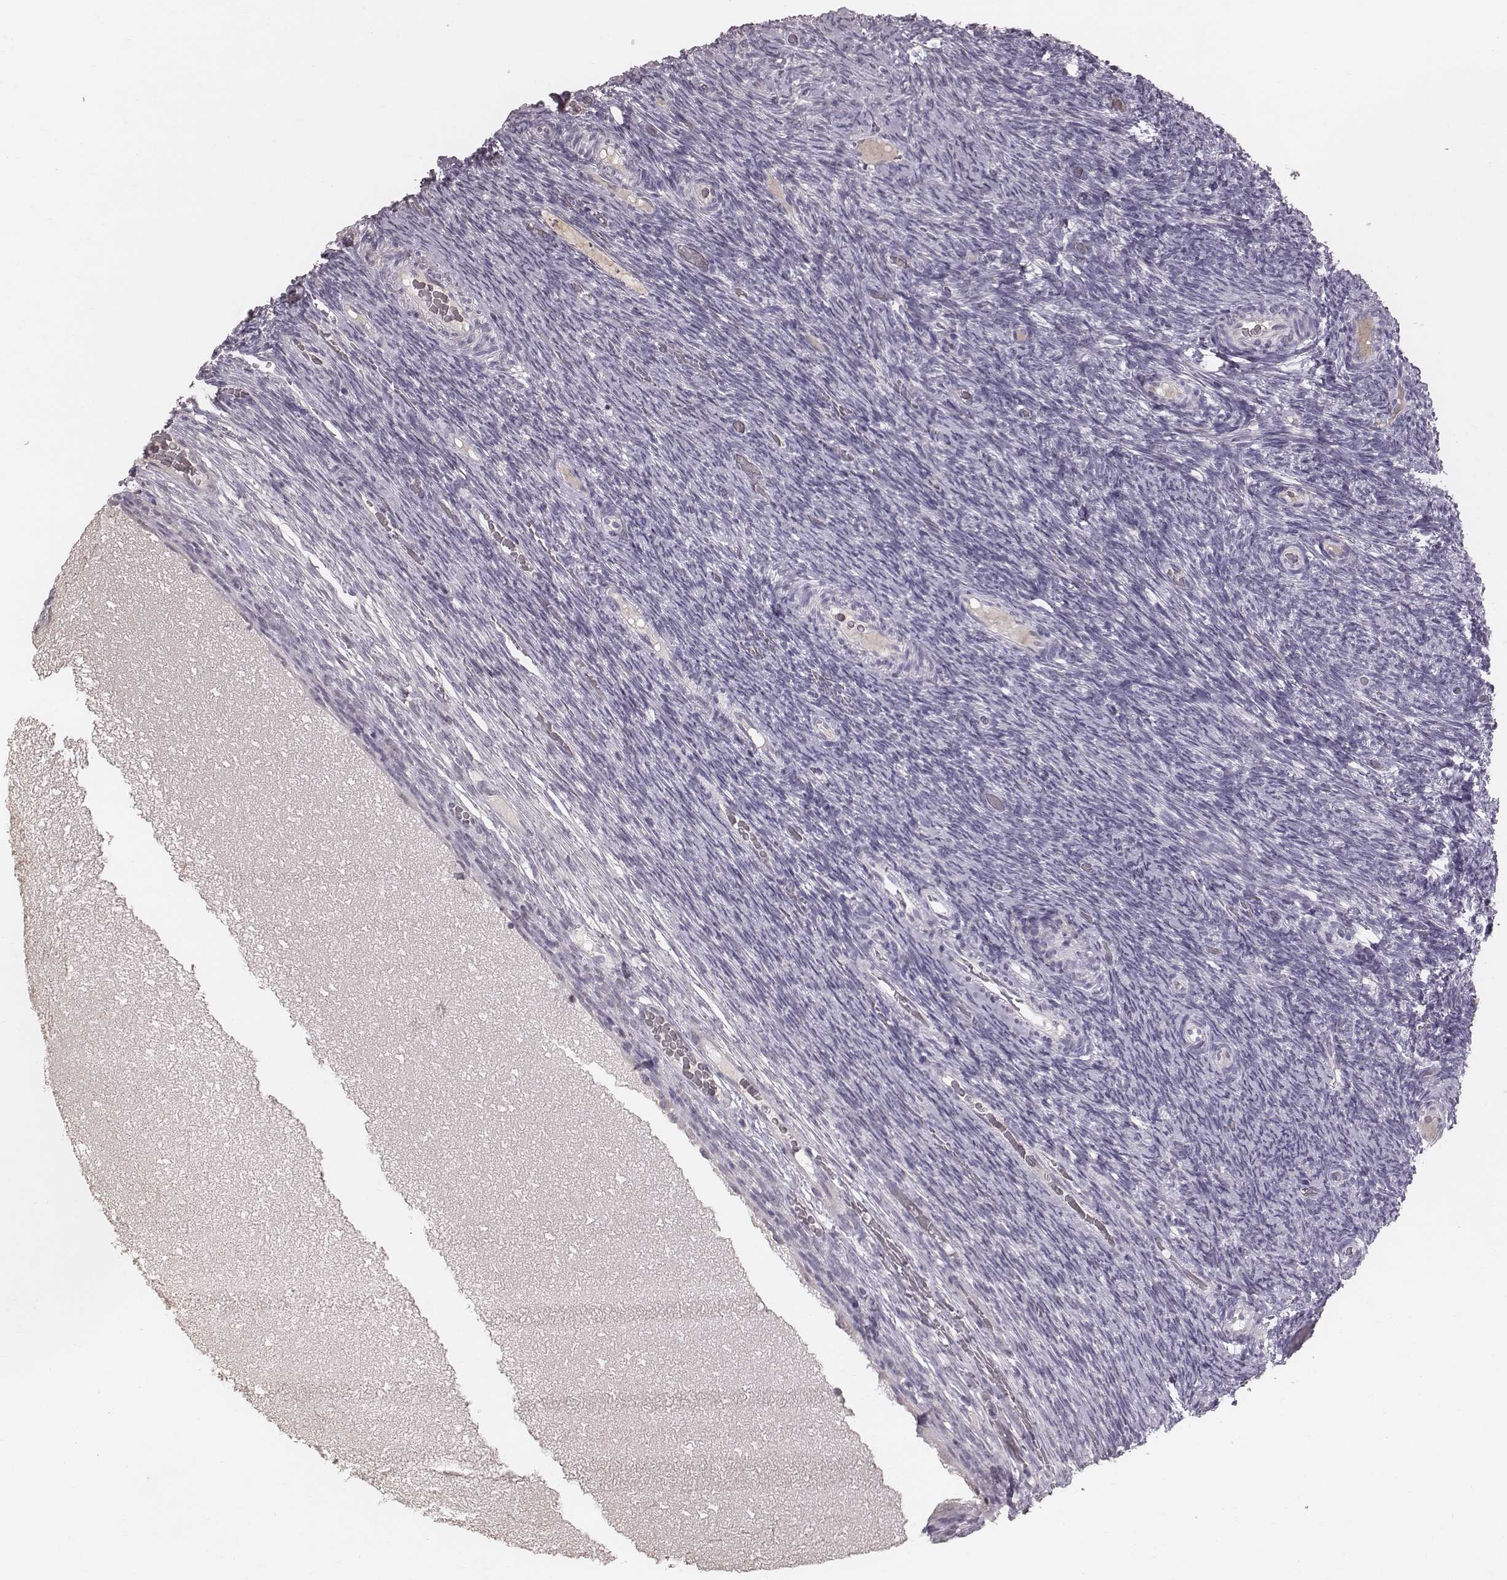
{"staining": {"intensity": "negative", "quantity": "none", "location": "none"}, "tissue": "ovary", "cell_type": "Follicle cells", "image_type": "normal", "snomed": [{"axis": "morphology", "description": "Normal tissue, NOS"}, {"axis": "topography", "description": "Ovary"}], "caption": "High power microscopy micrograph of an IHC photomicrograph of normal ovary, revealing no significant positivity in follicle cells. (DAB (3,3'-diaminobenzidine) immunohistochemistry (IHC) visualized using brightfield microscopy, high magnification).", "gene": "CFTR", "patient": {"sex": "female", "age": 34}}